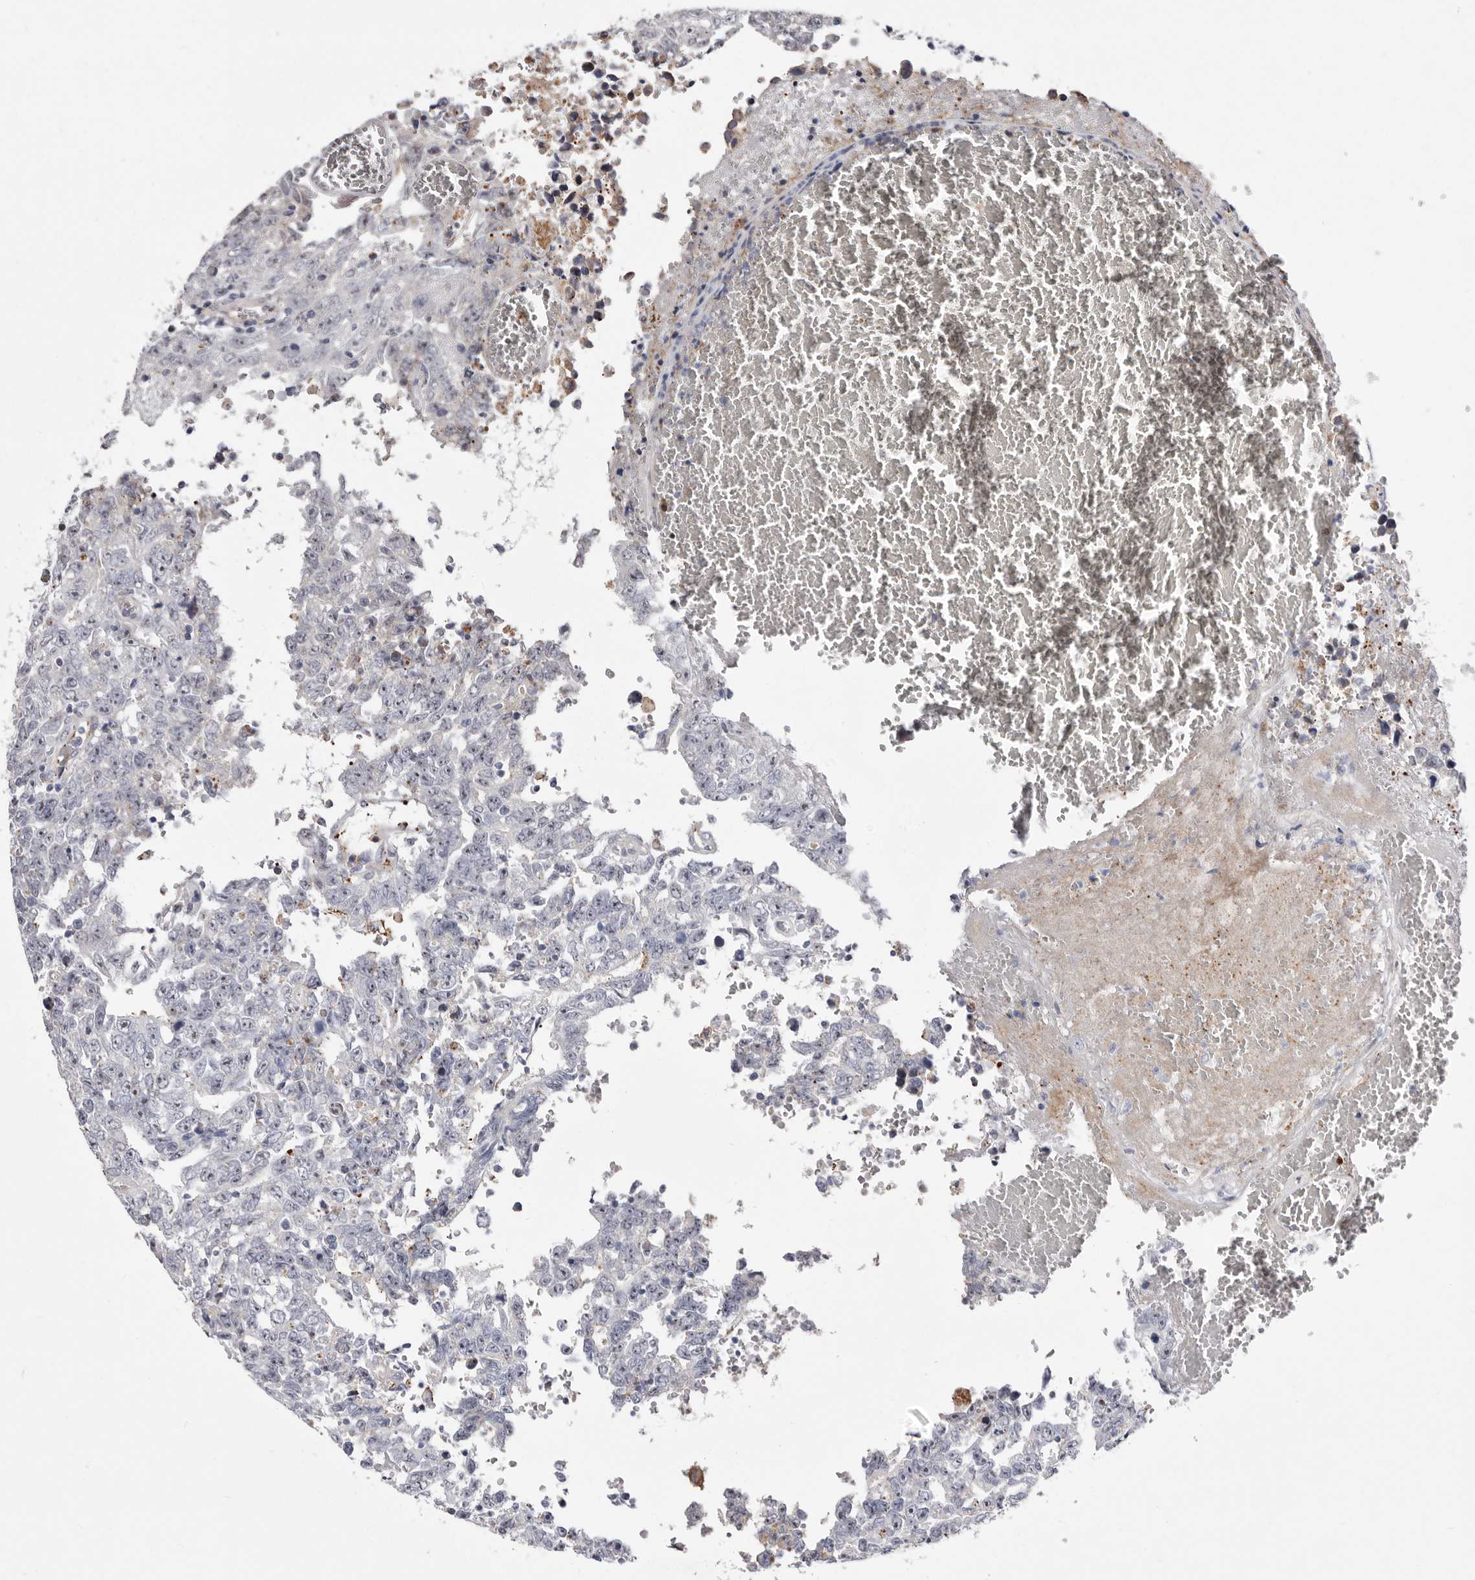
{"staining": {"intensity": "negative", "quantity": "none", "location": "none"}, "tissue": "testis cancer", "cell_type": "Tumor cells", "image_type": "cancer", "snomed": [{"axis": "morphology", "description": "Carcinoma, Embryonal, NOS"}, {"axis": "topography", "description": "Testis"}], "caption": "This is an immunohistochemistry image of testis embryonal carcinoma. There is no positivity in tumor cells.", "gene": "NUBPL", "patient": {"sex": "male", "age": 26}}